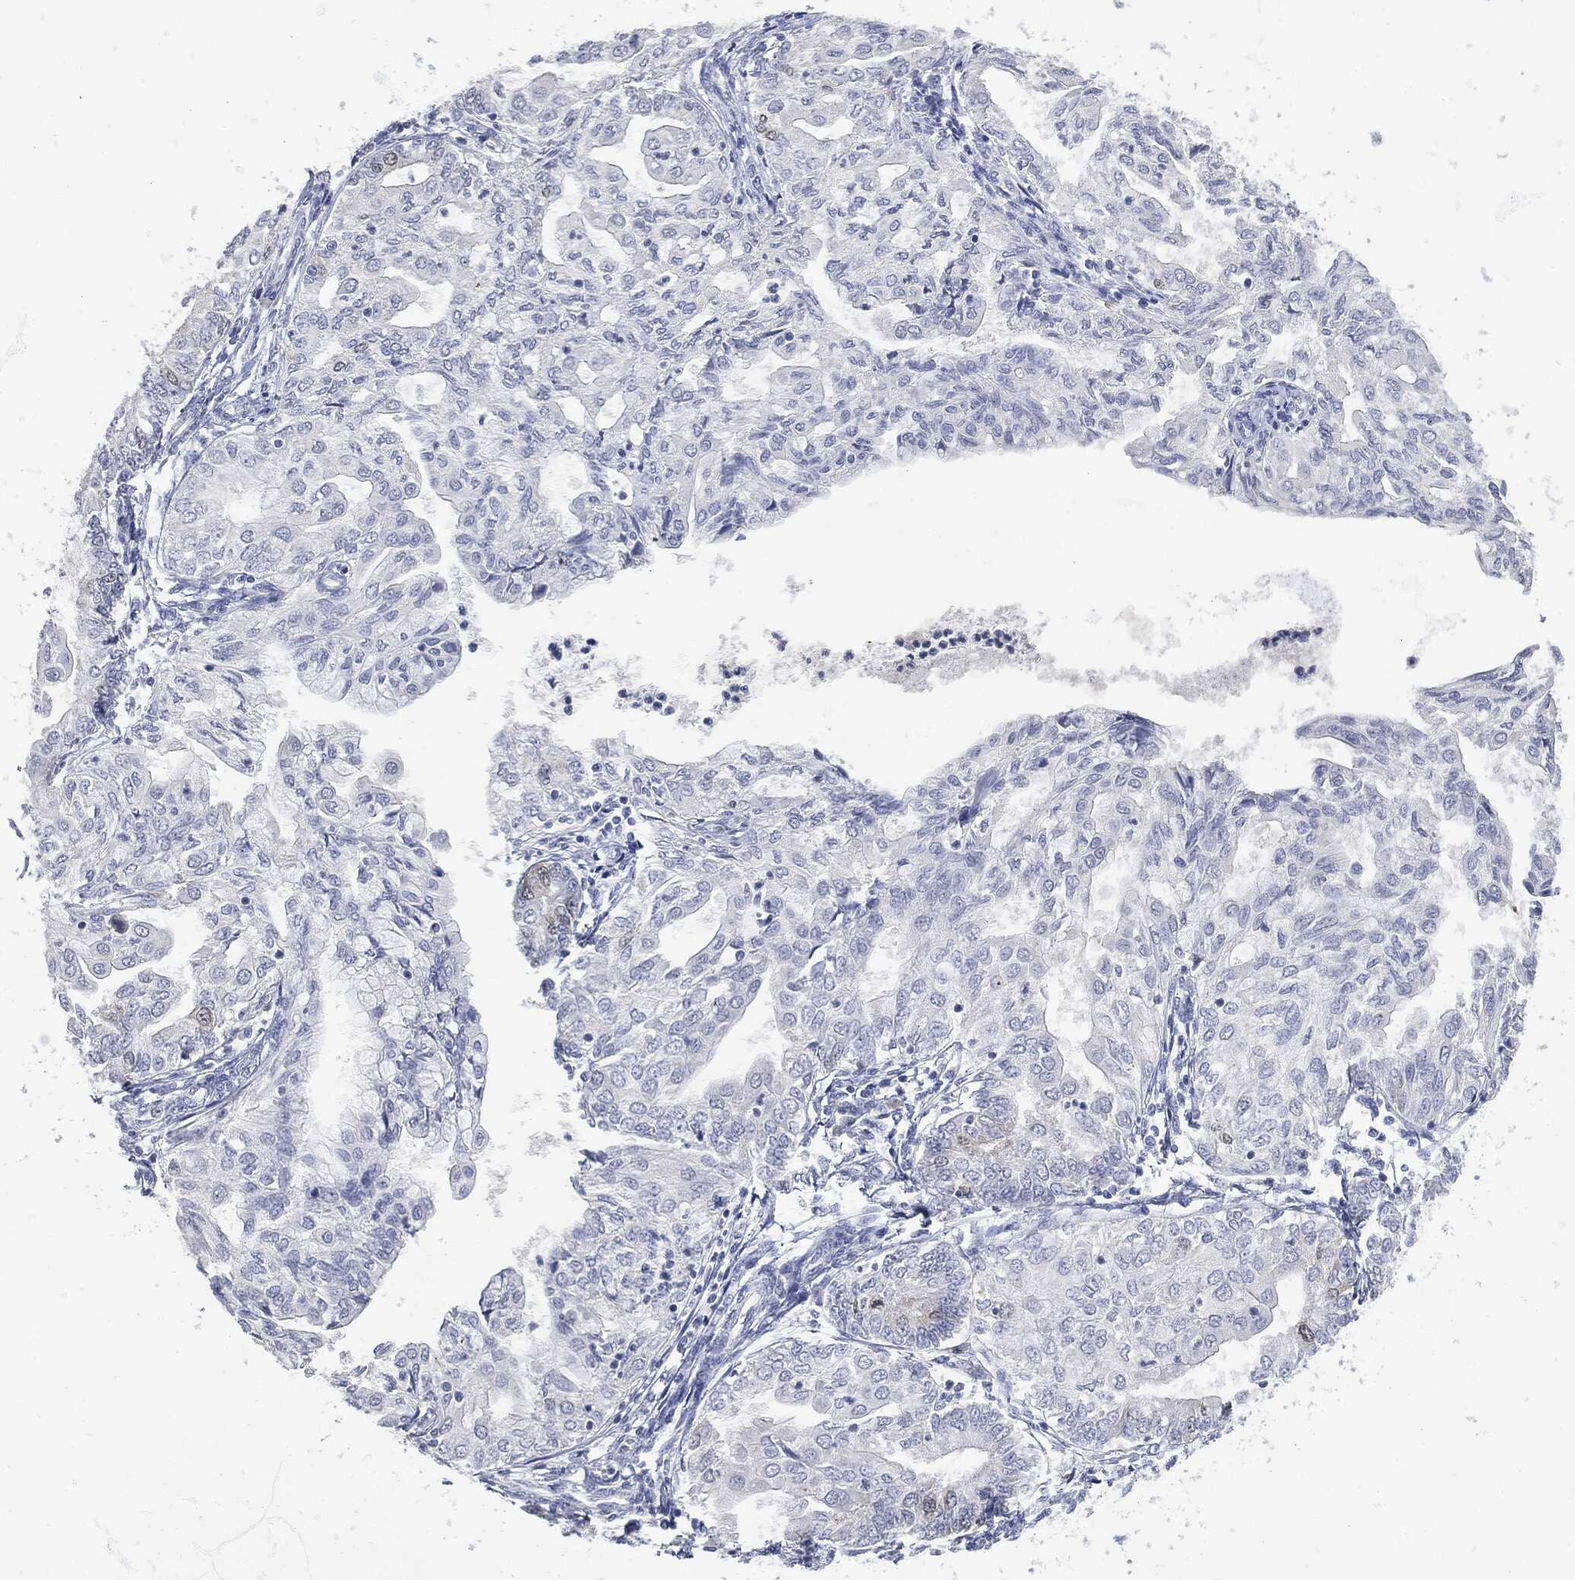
{"staining": {"intensity": "negative", "quantity": "none", "location": "none"}, "tissue": "endometrial cancer", "cell_type": "Tumor cells", "image_type": "cancer", "snomed": [{"axis": "morphology", "description": "Adenocarcinoma, NOS"}, {"axis": "topography", "description": "Endometrium"}], "caption": "Endometrial adenocarcinoma stained for a protein using immunohistochemistry exhibits no expression tumor cells.", "gene": "UBE2C", "patient": {"sex": "female", "age": 68}}